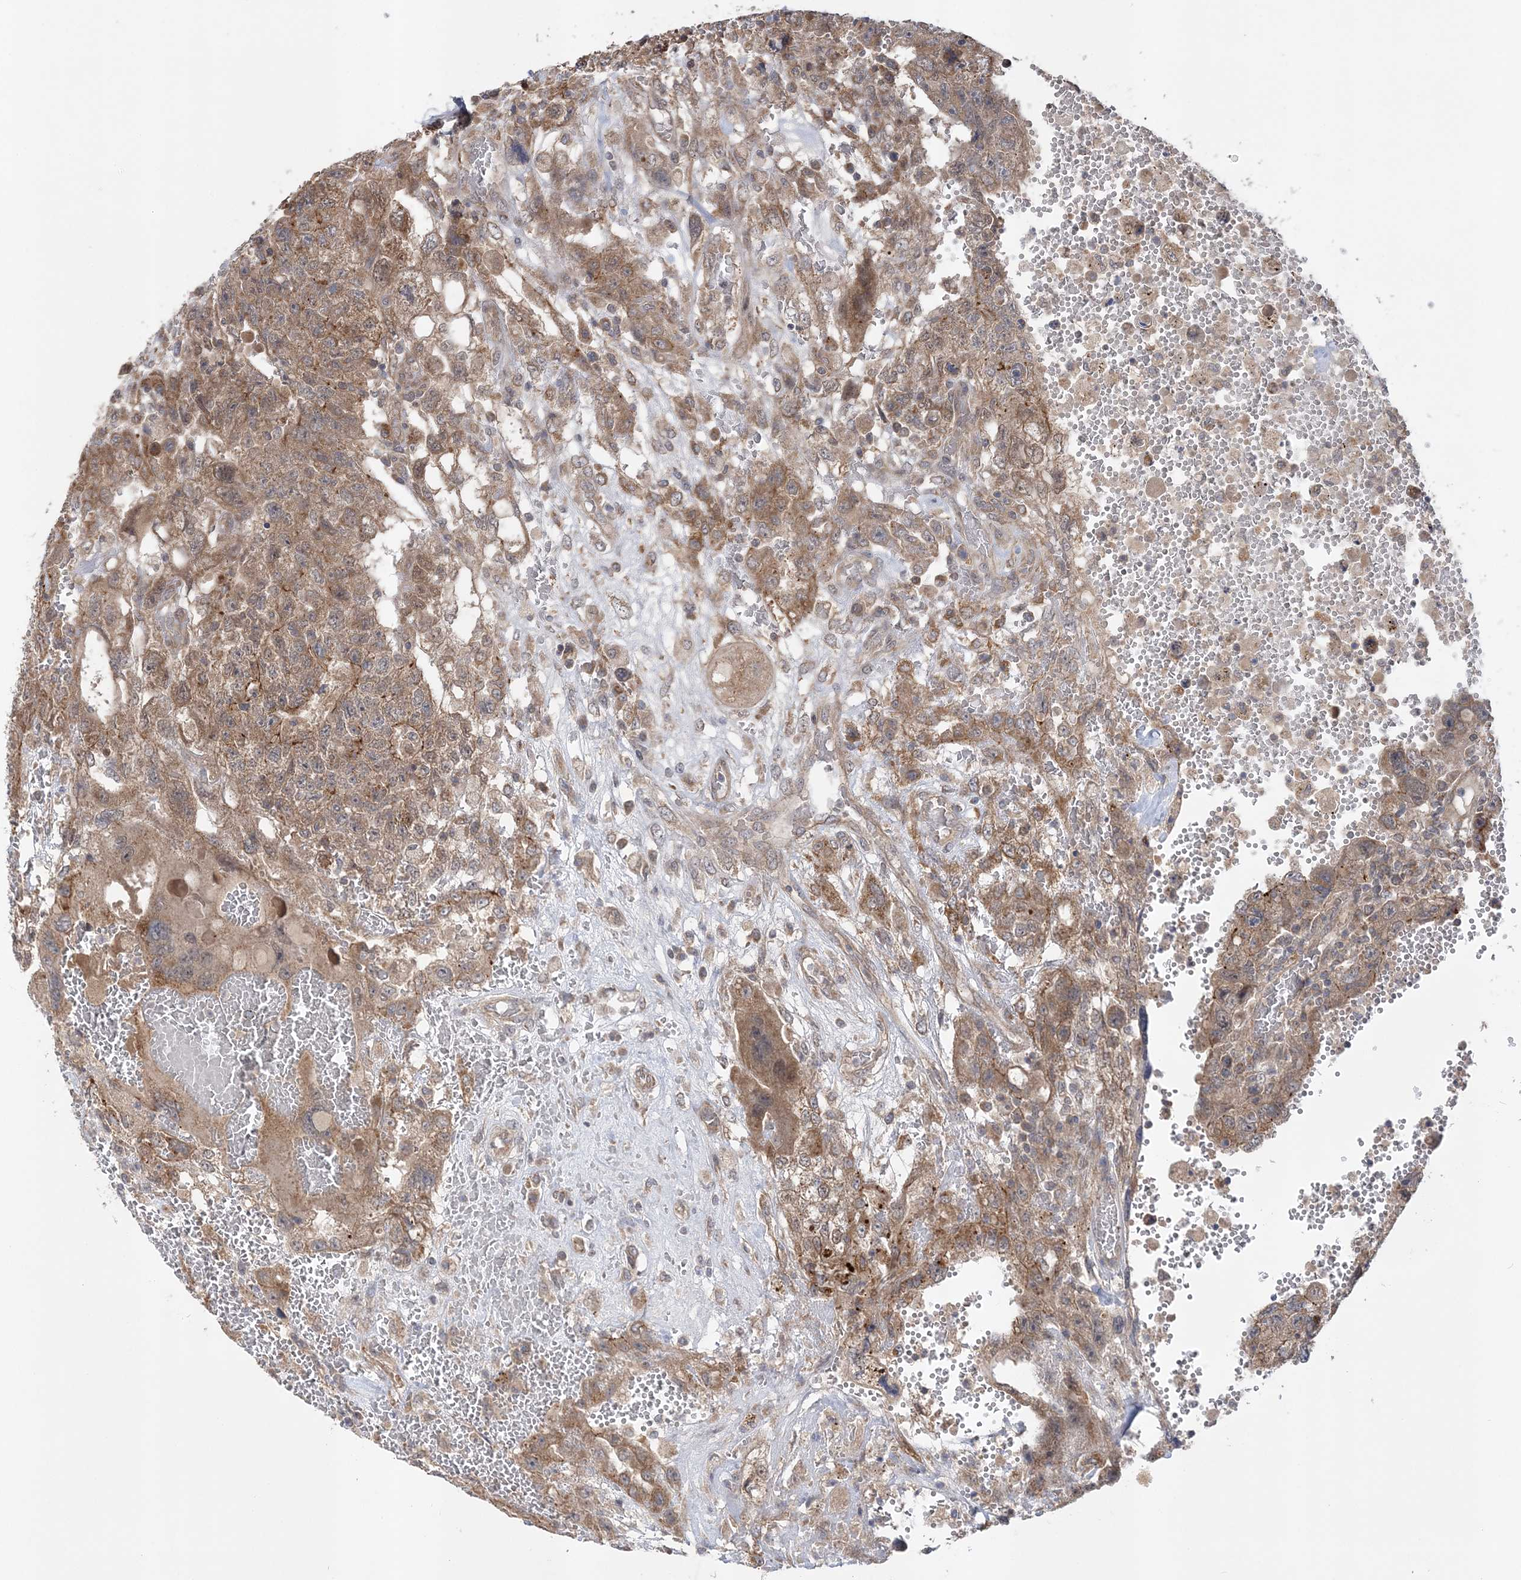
{"staining": {"intensity": "moderate", "quantity": ">75%", "location": "cytoplasmic/membranous"}, "tissue": "testis cancer", "cell_type": "Tumor cells", "image_type": "cancer", "snomed": [{"axis": "morphology", "description": "Carcinoma, Embryonal, NOS"}, {"axis": "topography", "description": "Testis"}], "caption": "A brown stain labels moderate cytoplasmic/membranous positivity of a protein in human testis cancer (embryonal carcinoma) tumor cells.", "gene": "MMADHC", "patient": {"sex": "male", "age": 26}}